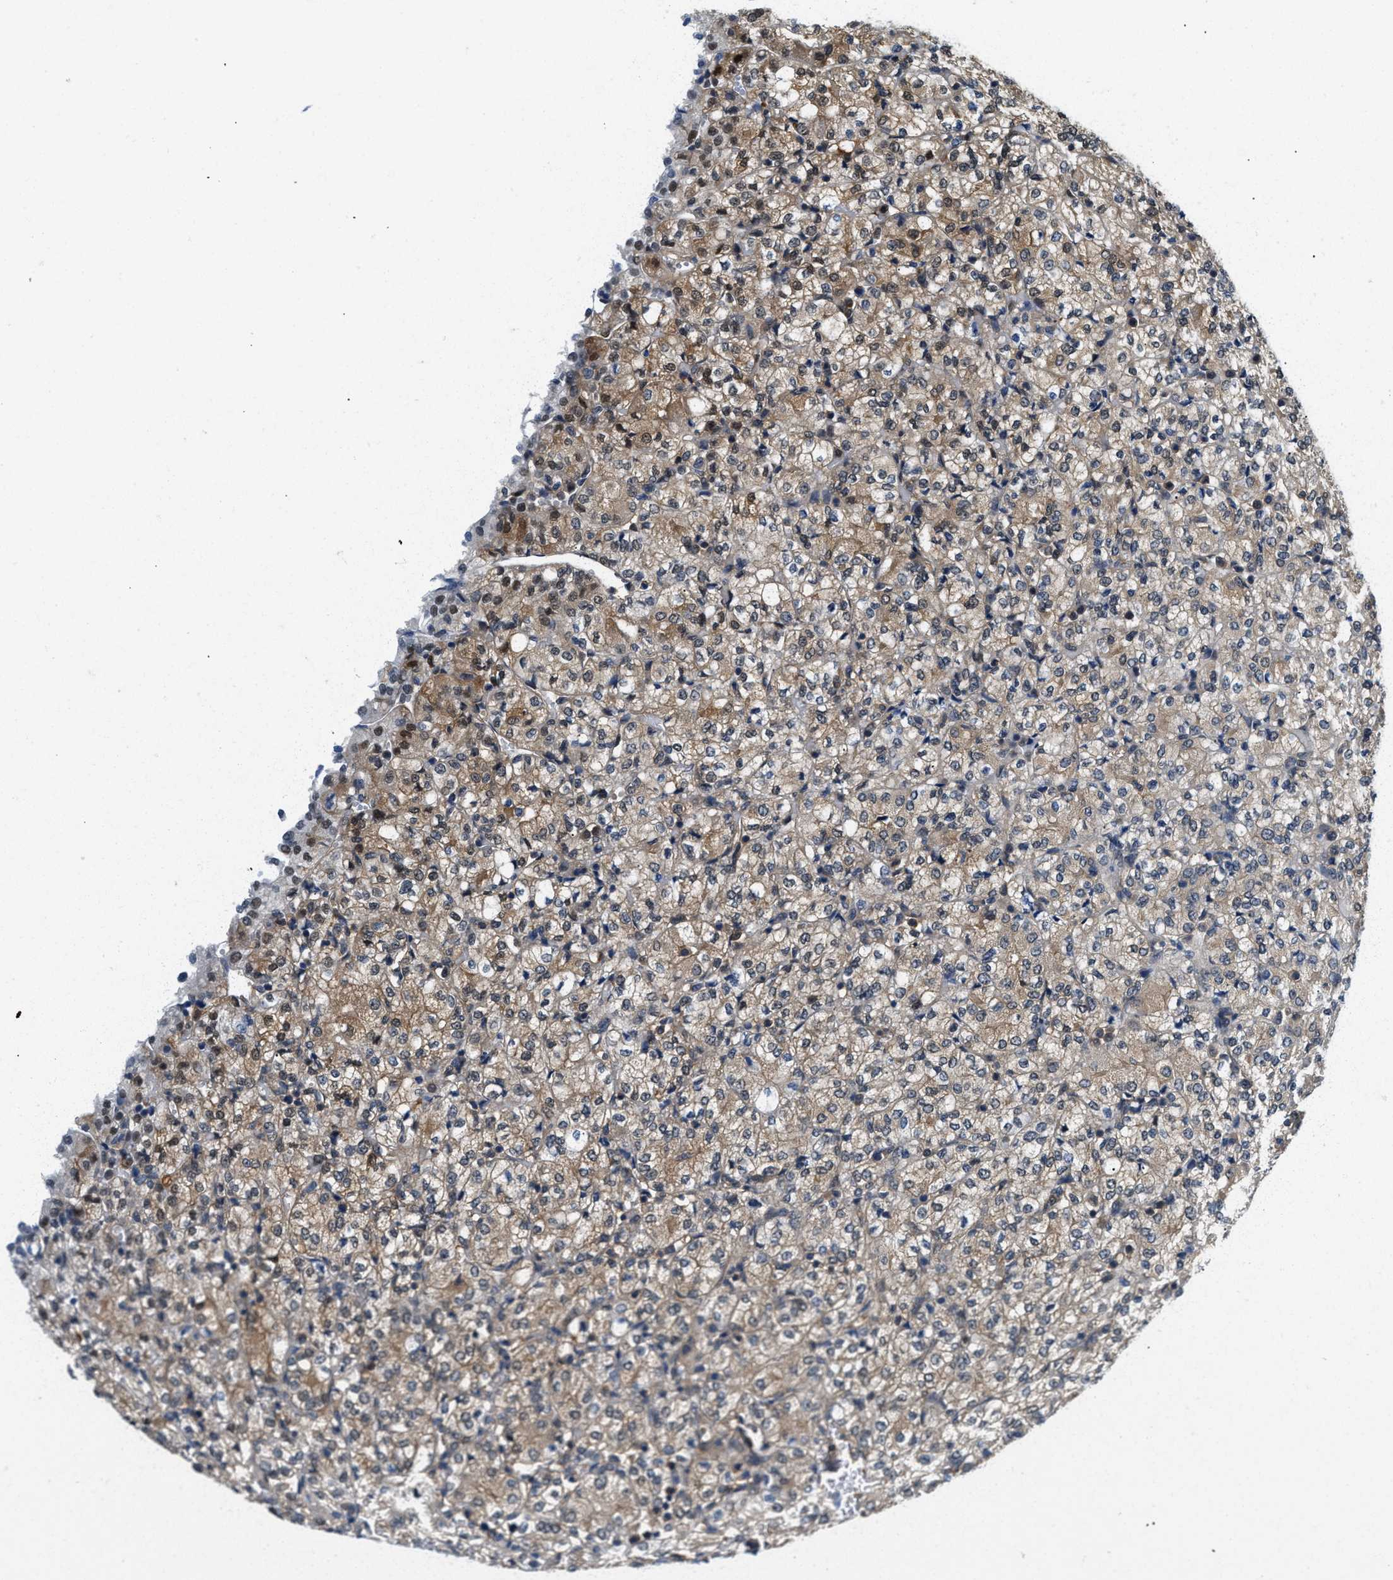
{"staining": {"intensity": "moderate", "quantity": ">75%", "location": "cytoplasmic/membranous"}, "tissue": "renal cancer", "cell_type": "Tumor cells", "image_type": "cancer", "snomed": [{"axis": "morphology", "description": "Adenocarcinoma, NOS"}, {"axis": "topography", "description": "Kidney"}], "caption": "Immunohistochemistry of human renal cancer exhibits medium levels of moderate cytoplasmic/membranous positivity in approximately >75% of tumor cells.", "gene": "EIF4EBP2", "patient": {"sex": "male", "age": 77}}